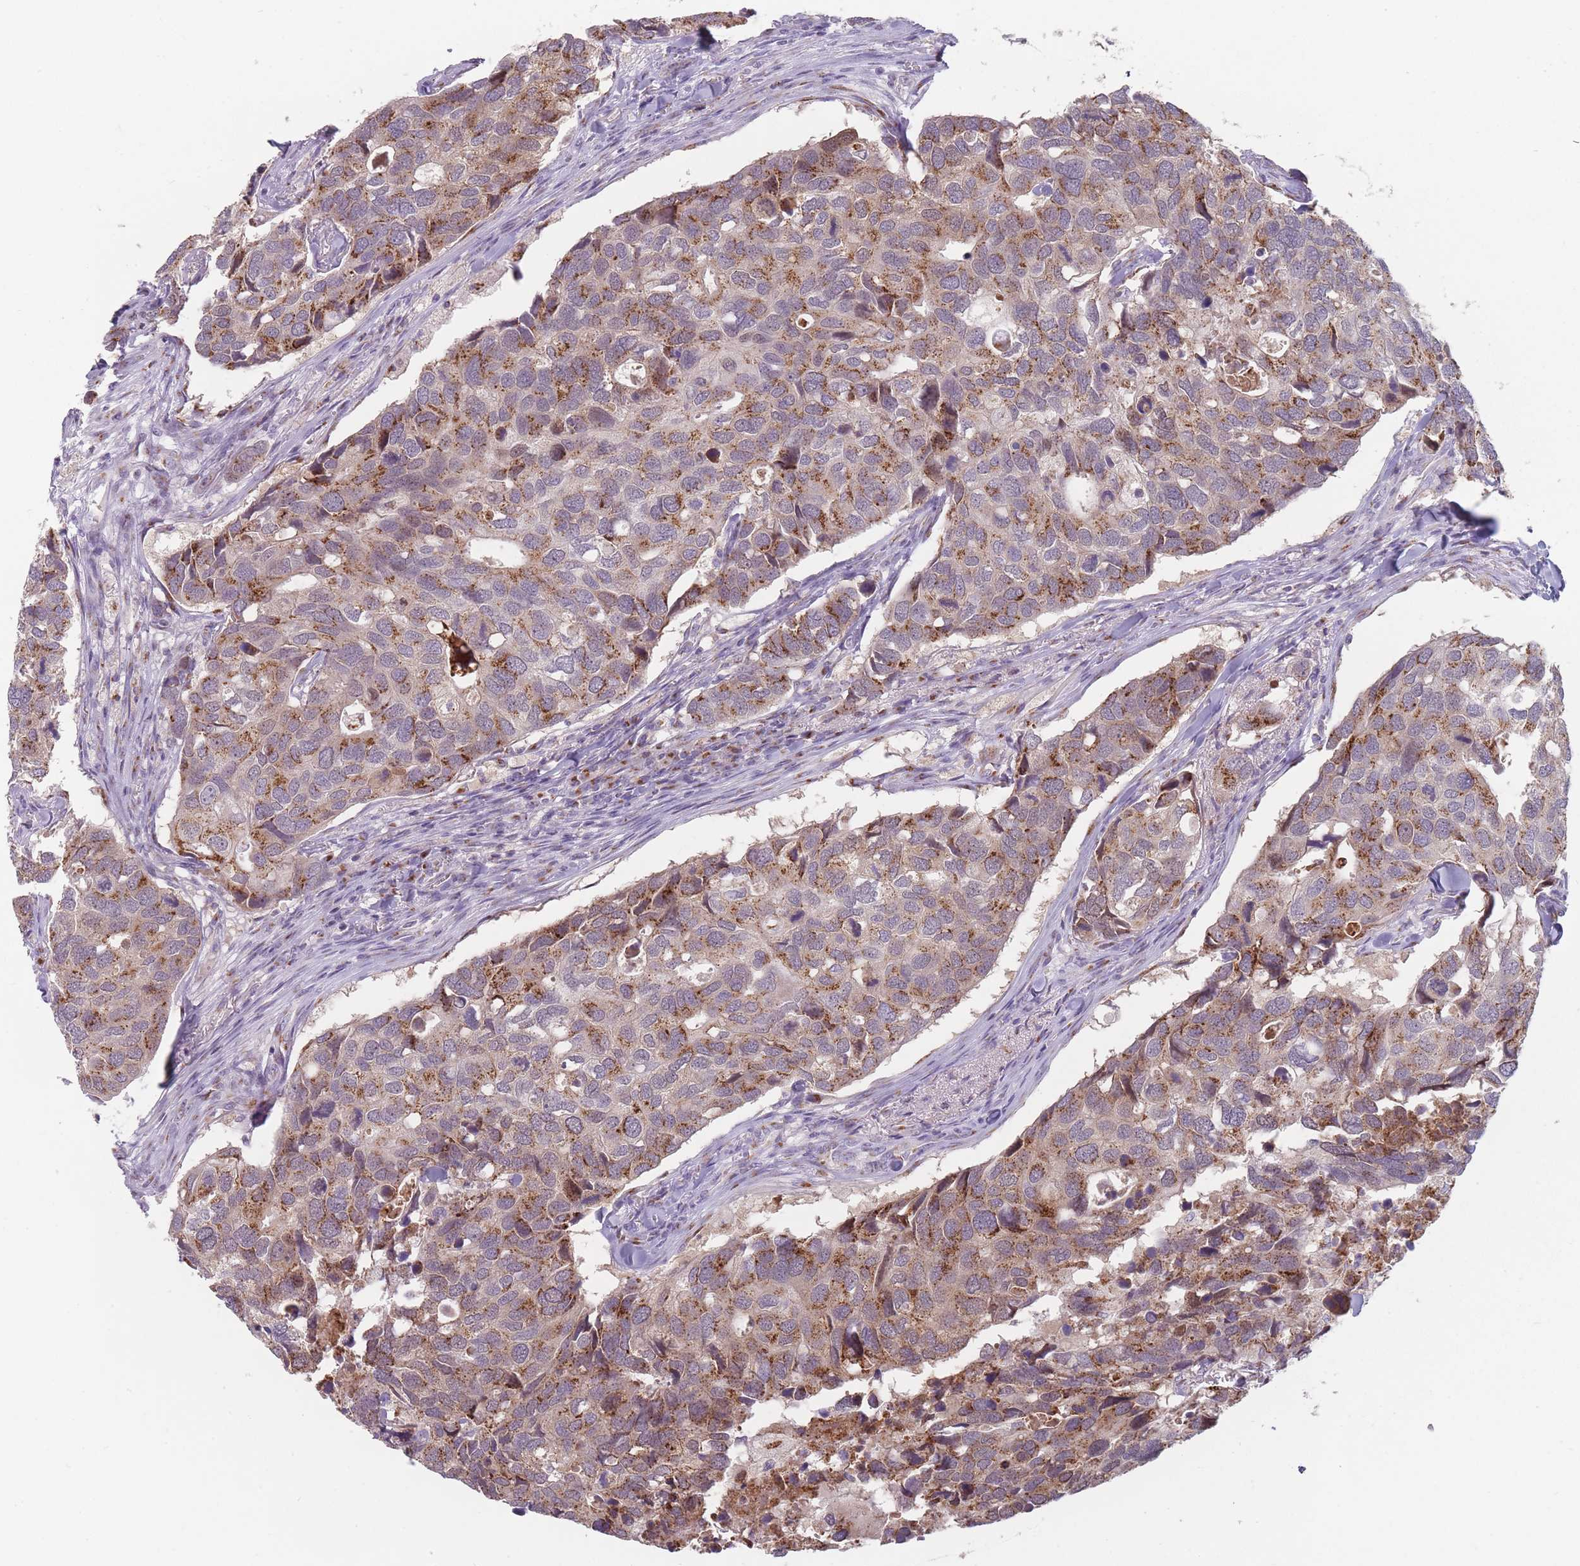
{"staining": {"intensity": "moderate", "quantity": ">75%", "location": "cytoplasmic/membranous"}, "tissue": "breast cancer", "cell_type": "Tumor cells", "image_type": "cancer", "snomed": [{"axis": "morphology", "description": "Duct carcinoma"}, {"axis": "topography", "description": "Breast"}], "caption": "DAB (3,3'-diaminobenzidine) immunohistochemical staining of human invasive ductal carcinoma (breast) displays moderate cytoplasmic/membranous protein expression in approximately >75% of tumor cells.", "gene": "MAN1B1", "patient": {"sex": "female", "age": 83}}